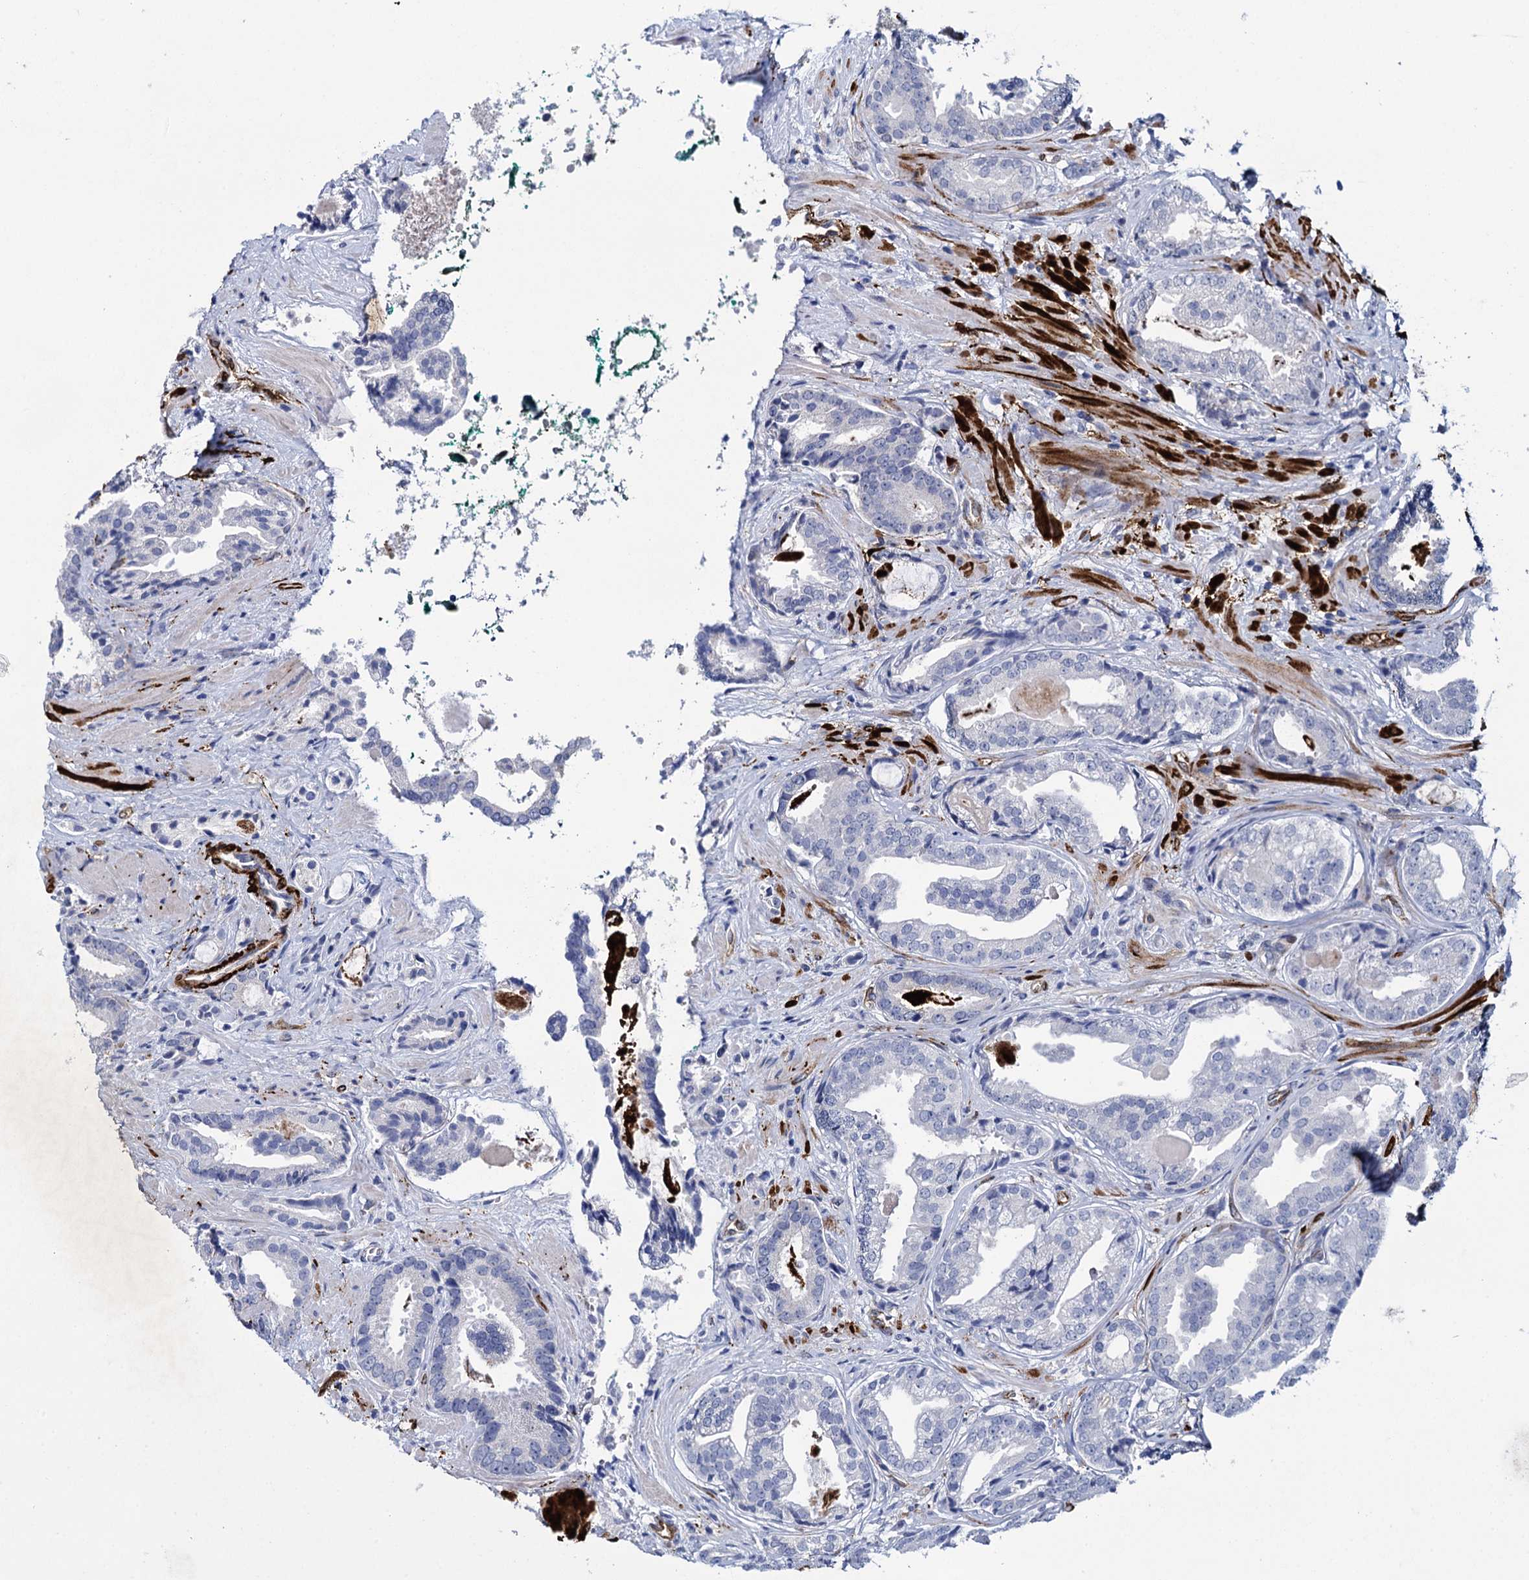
{"staining": {"intensity": "negative", "quantity": "none", "location": "none"}, "tissue": "prostate cancer", "cell_type": "Tumor cells", "image_type": "cancer", "snomed": [{"axis": "morphology", "description": "Adenocarcinoma, High grade"}, {"axis": "topography", "description": "Prostate"}], "caption": "There is no significant staining in tumor cells of high-grade adenocarcinoma (prostate).", "gene": "SNCG", "patient": {"sex": "male", "age": 60}}